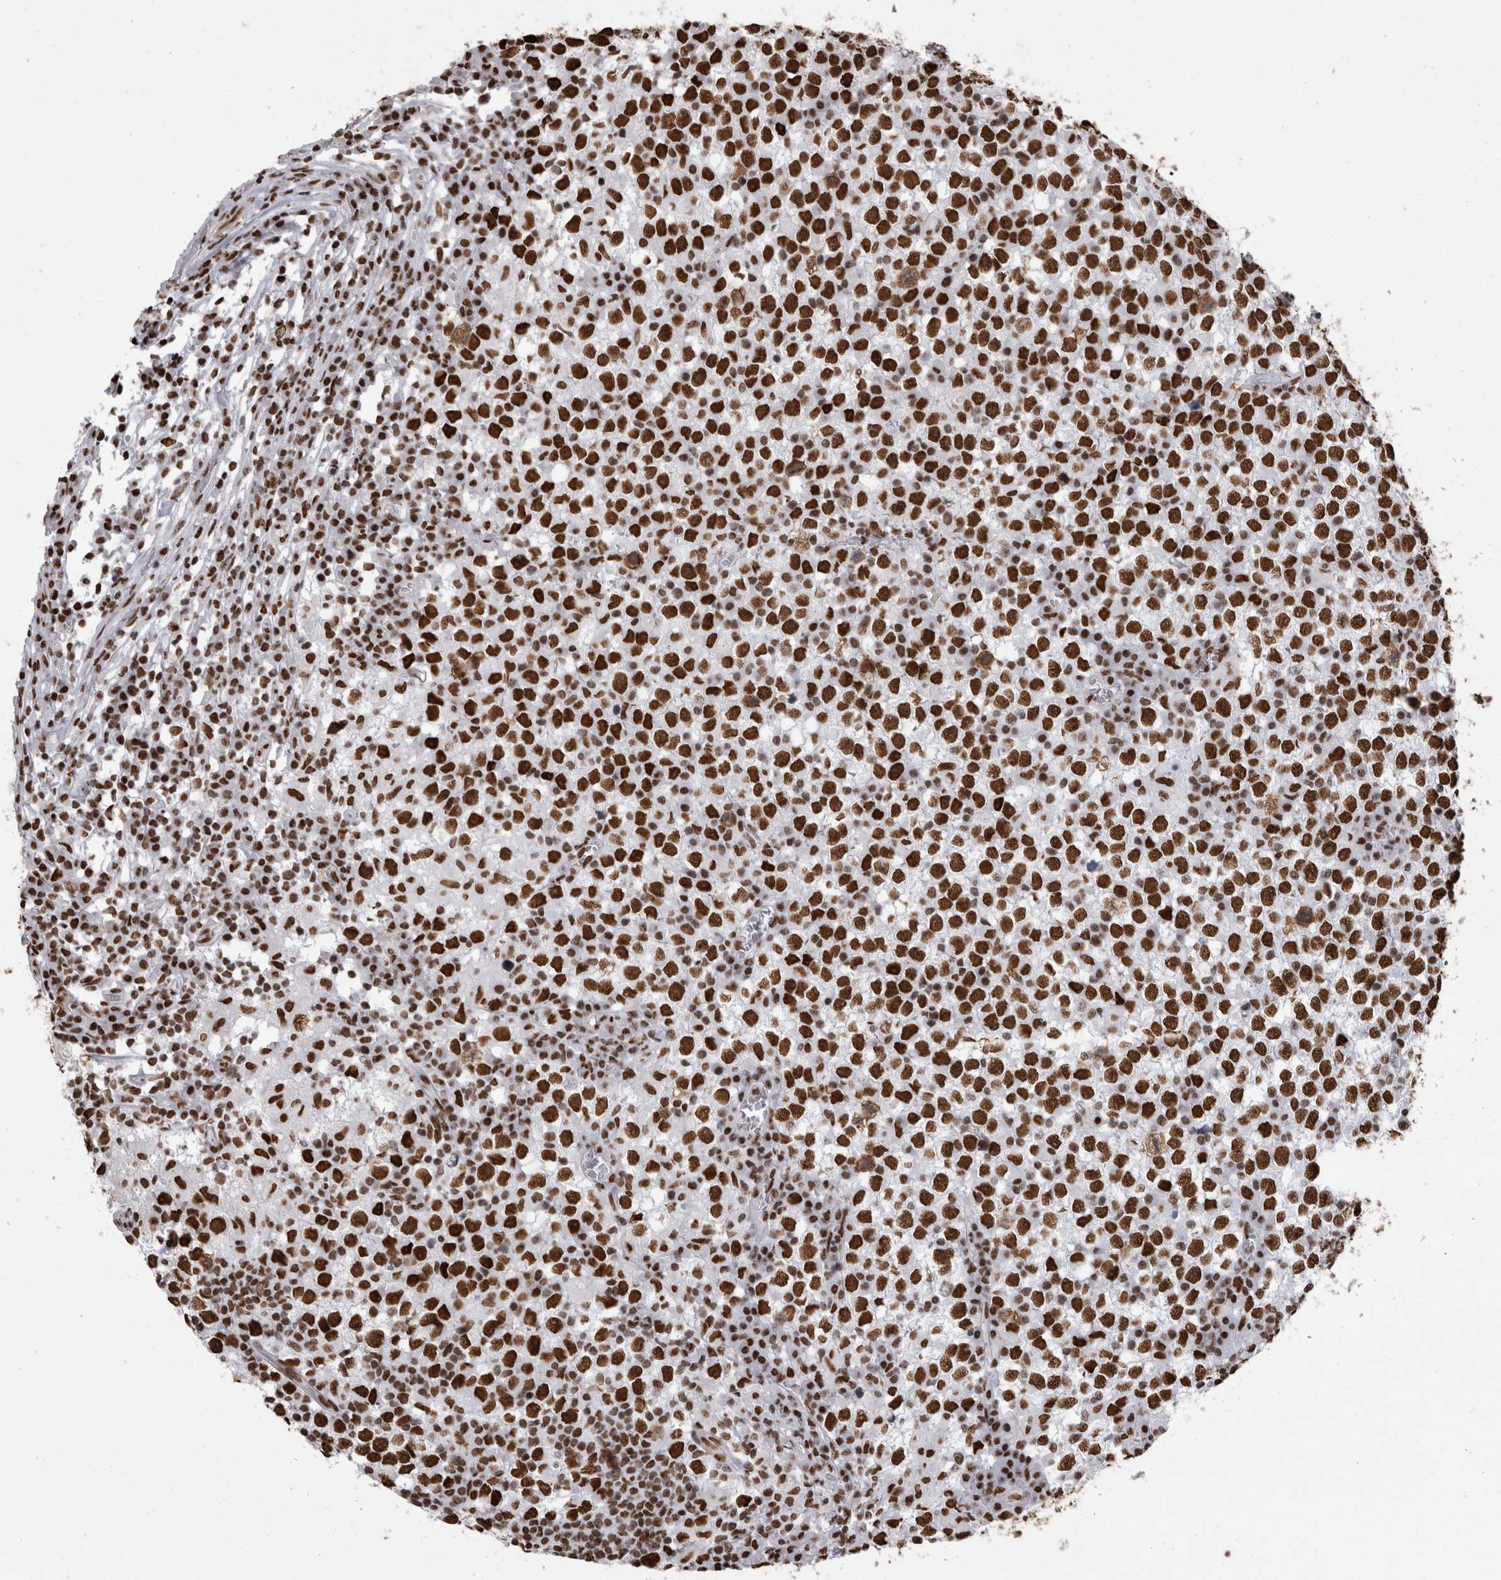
{"staining": {"intensity": "strong", "quantity": ">75%", "location": "nuclear"}, "tissue": "testis cancer", "cell_type": "Tumor cells", "image_type": "cancer", "snomed": [{"axis": "morphology", "description": "Seminoma, NOS"}, {"axis": "topography", "description": "Testis"}], "caption": "Protein analysis of testis cancer tissue displays strong nuclear expression in about >75% of tumor cells.", "gene": "HNRNPM", "patient": {"sex": "male", "age": 65}}